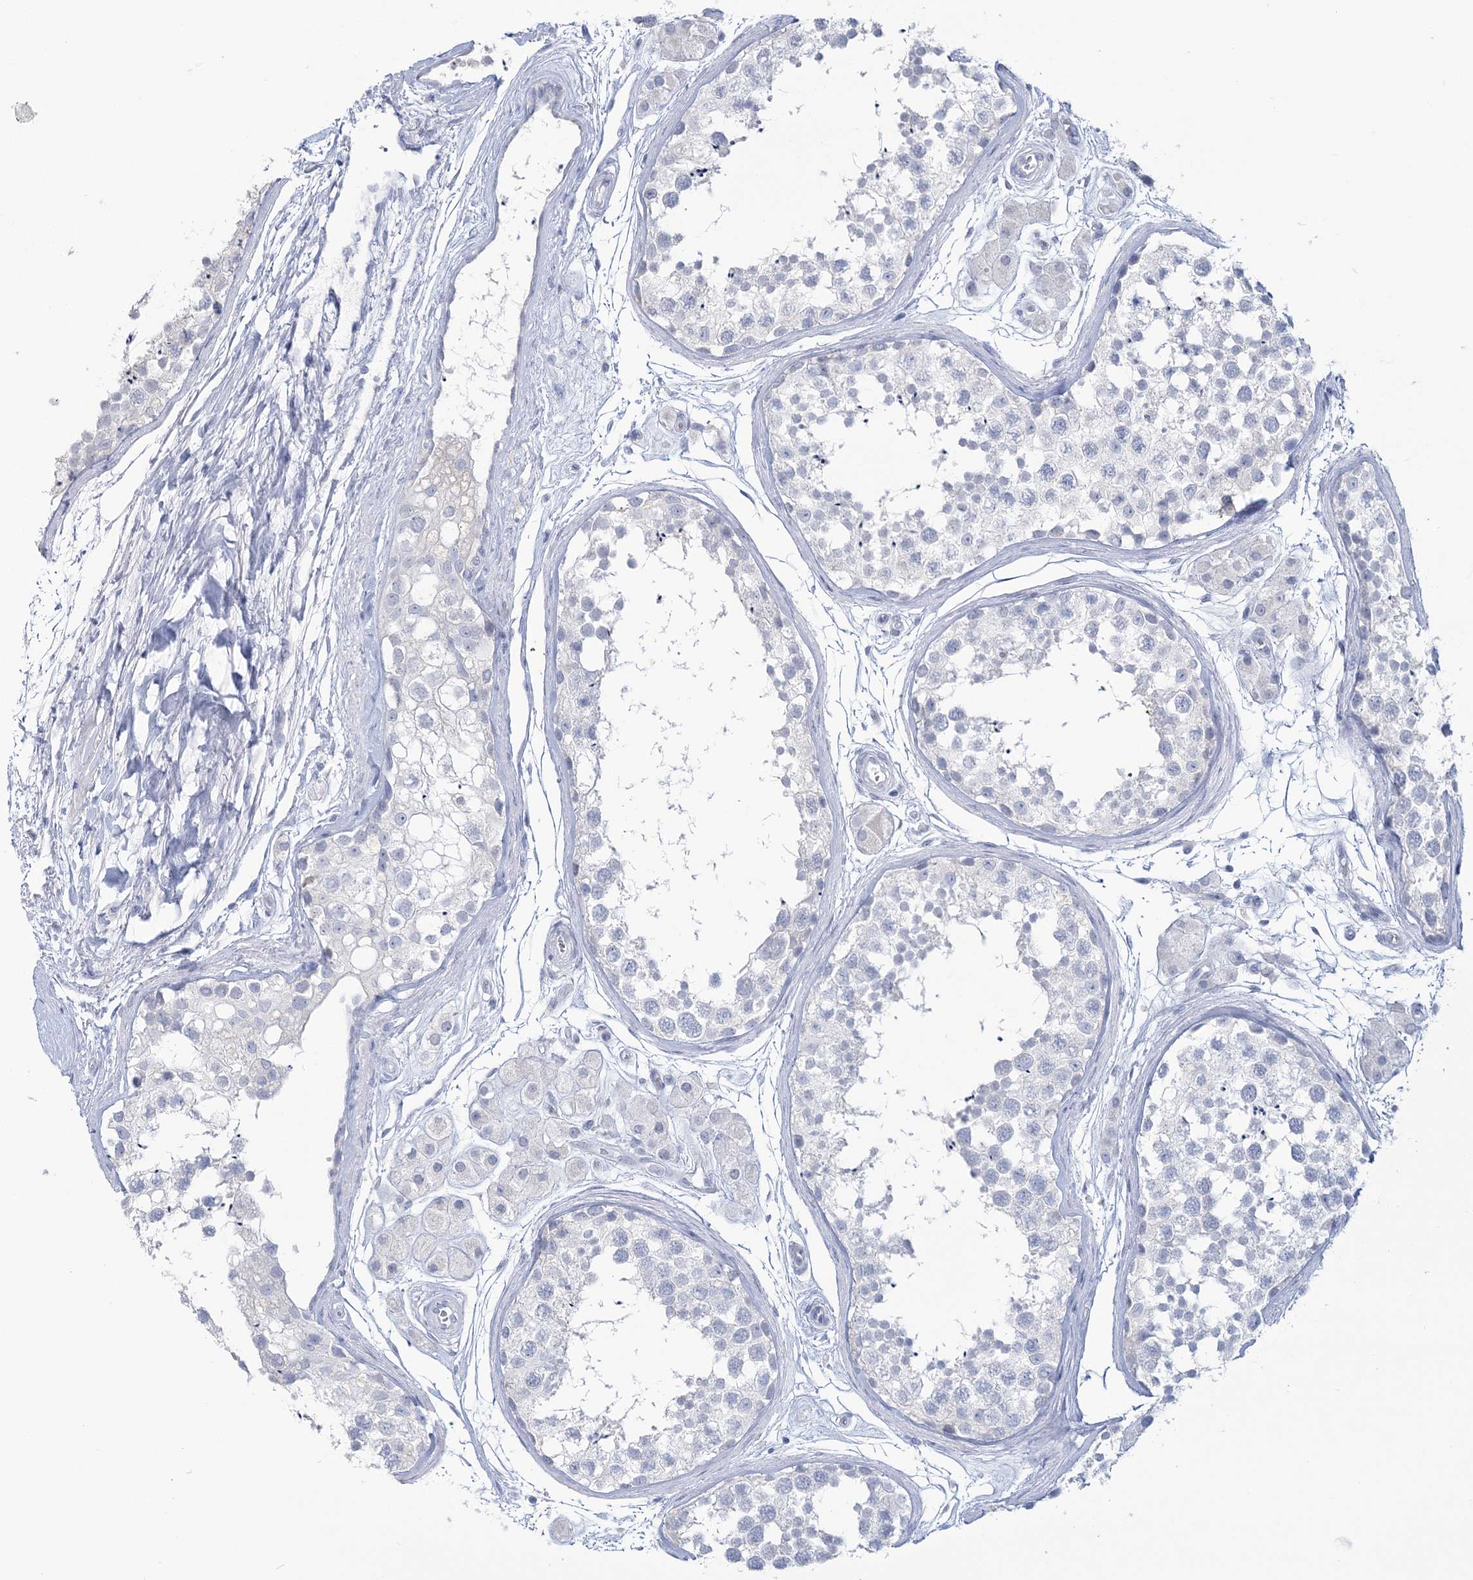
{"staining": {"intensity": "negative", "quantity": "none", "location": "none"}, "tissue": "testis", "cell_type": "Cells in seminiferous ducts", "image_type": "normal", "snomed": [{"axis": "morphology", "description": "Normal tissue, NOS"}, {"axis": "topography", "description": "Testis"}], "caption": "Micrograph shows no protein expression in cells in seminiferous ducts of unremarkable testis.", "gene": "CYP3A4", "patient": {"sex": "male", "age": 56}}